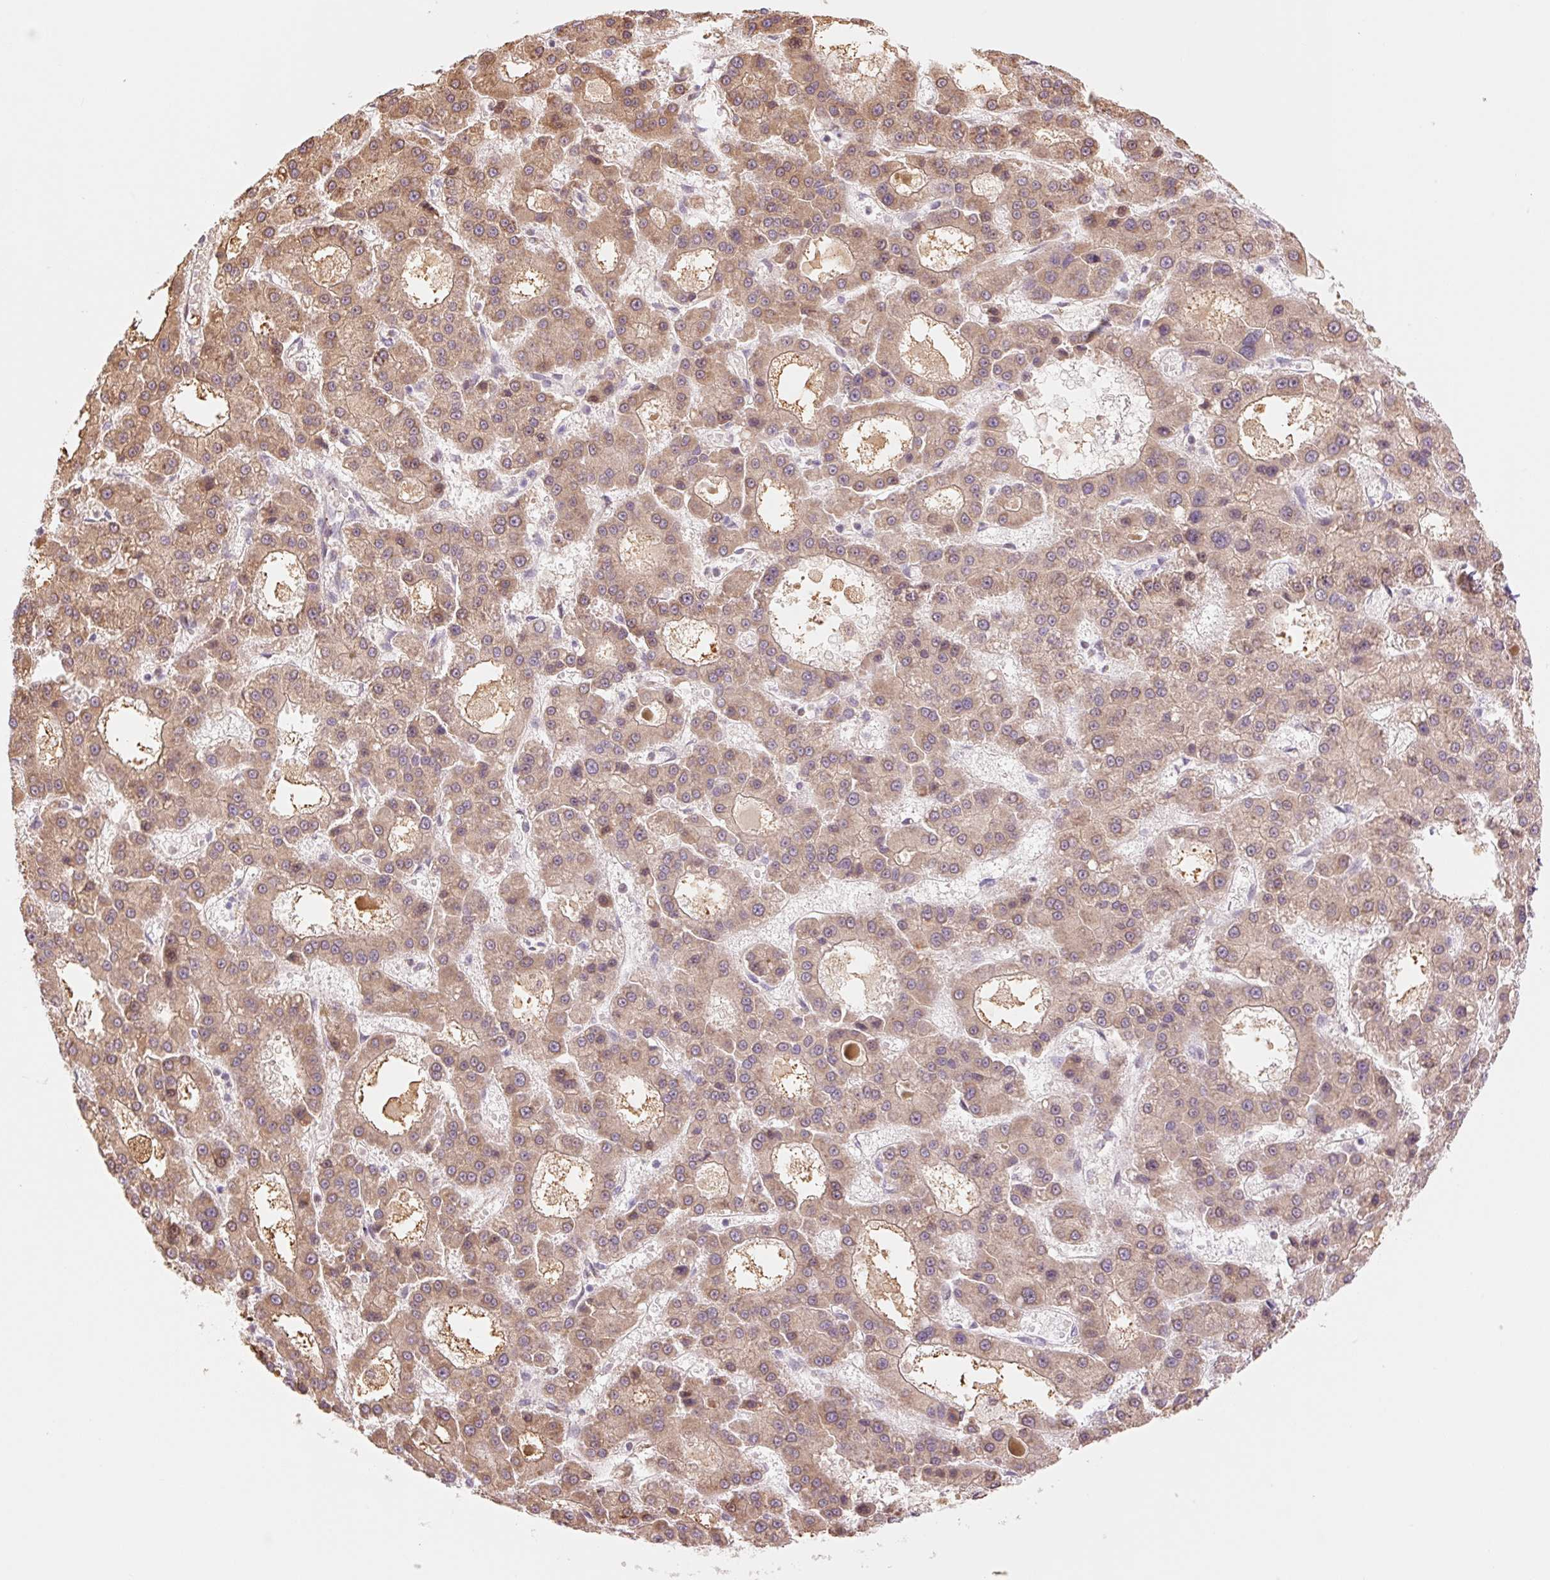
{"staining": {"intensity": "moderate", "quantity": ">75%", "location": "cytoplasmic/membranous"}, "tissue": "liver cancer", "cell_type": "Tumor cells", "image_type": "cancer", "snomed": [{"axis": "morphology", "description": "Carcinoma, Hepatocellular, NOS"}, {"axis": "topography", "description": "Liver"}], "caption": "A brown stain shows moderate cytoplasmic/membranous staining of a protein in liver cancer tumor cells.", "gene": "HEBP1", "patient": {"sex": "male", "age": 70}}